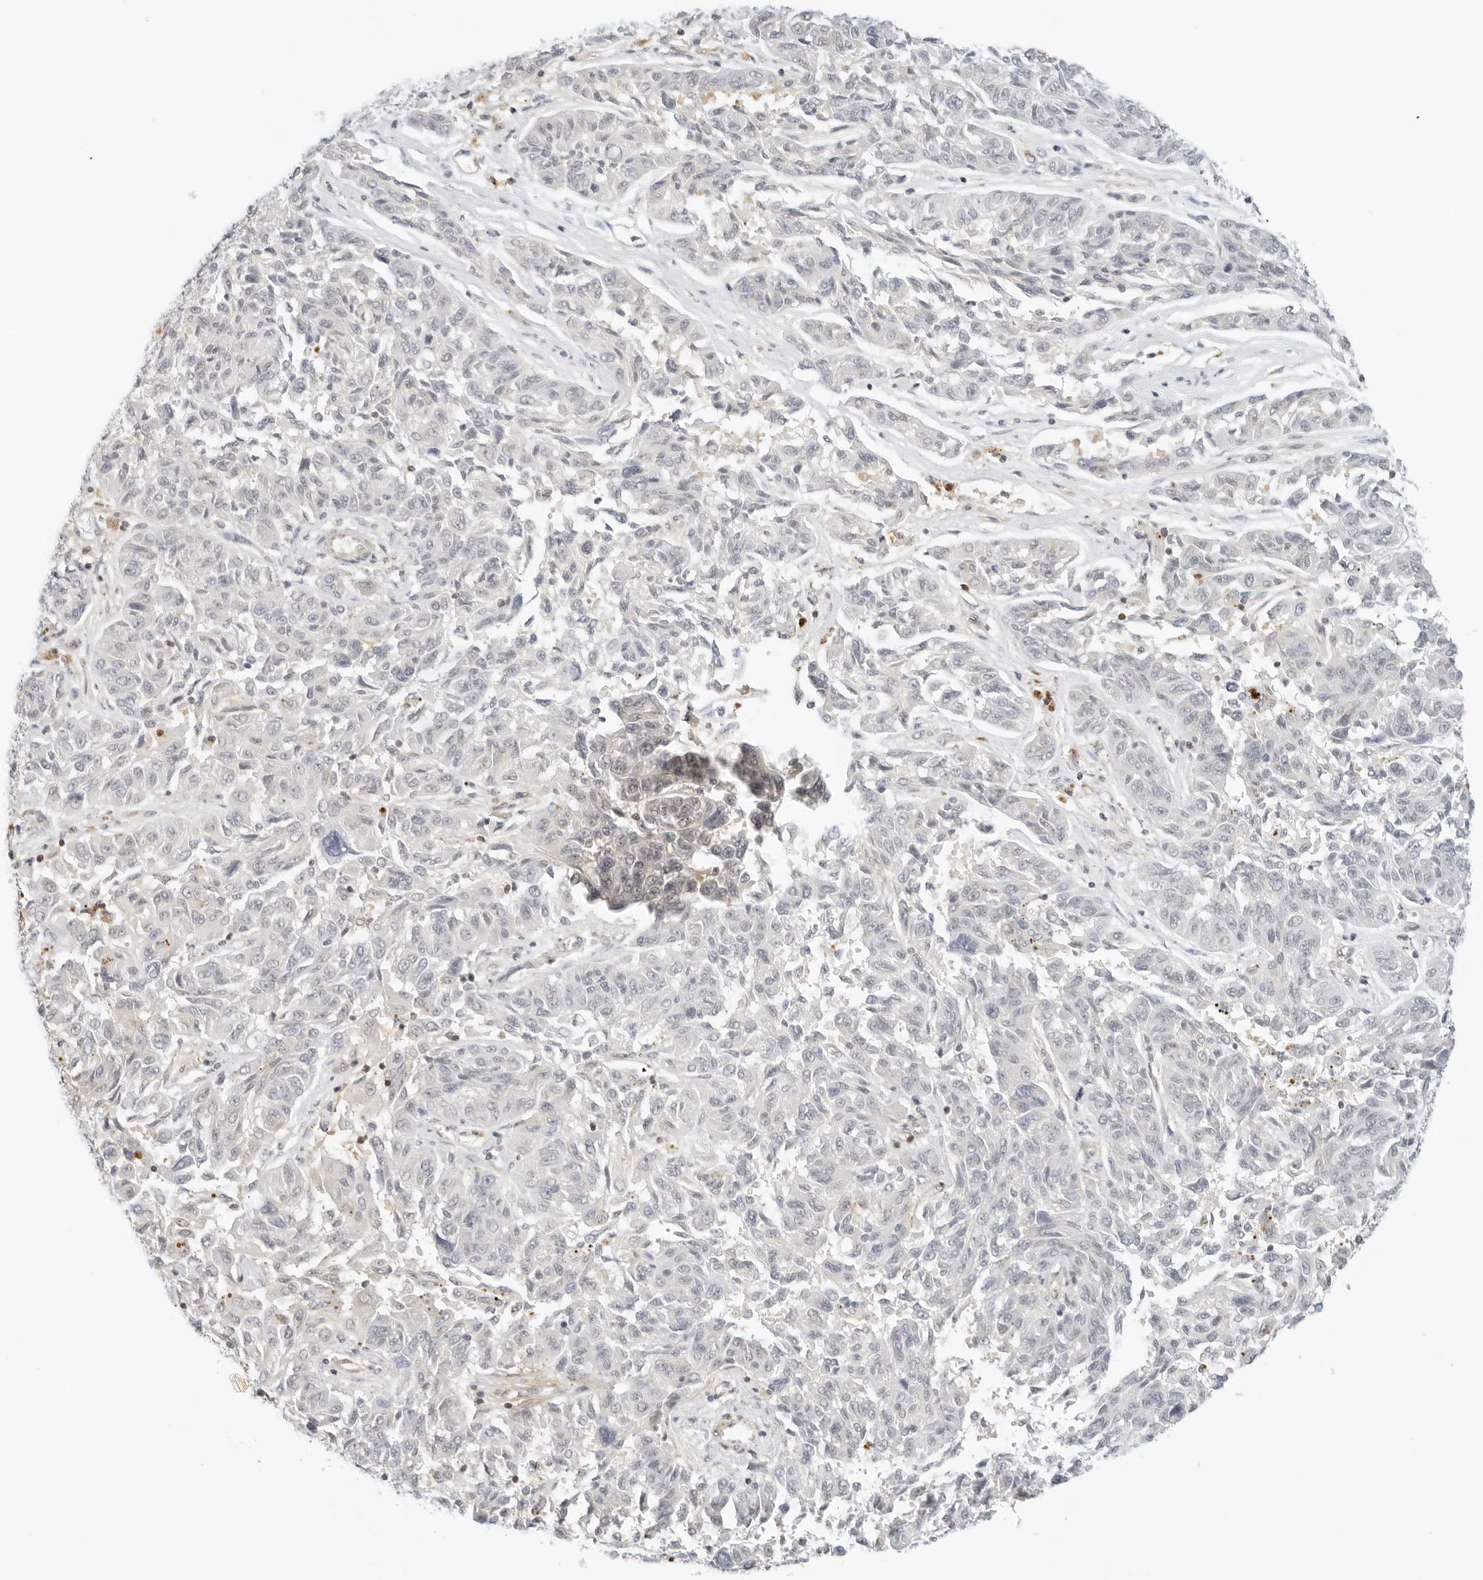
{"staining": {"intensity": "negative", "quantity": "none", "location": "none"}, "tissue": "melanoma", "cell_type": "Tumor cells", "image_type": "cancer", "snomed": [{"axis": "morphology", "description": "Malignant melanoma, NOS"}, {"axis": "topography", "description": "Skin"}], "caption": "The photomicrograph exhibits no significant positivity in tumor cells of malignant melanoma. (DAB (3,3'-diaminobenzidine) immunohistochemistry (IHC), high magnification).", "gene": "OSCP1", "patient": {"sex": "male", "age": 53}}